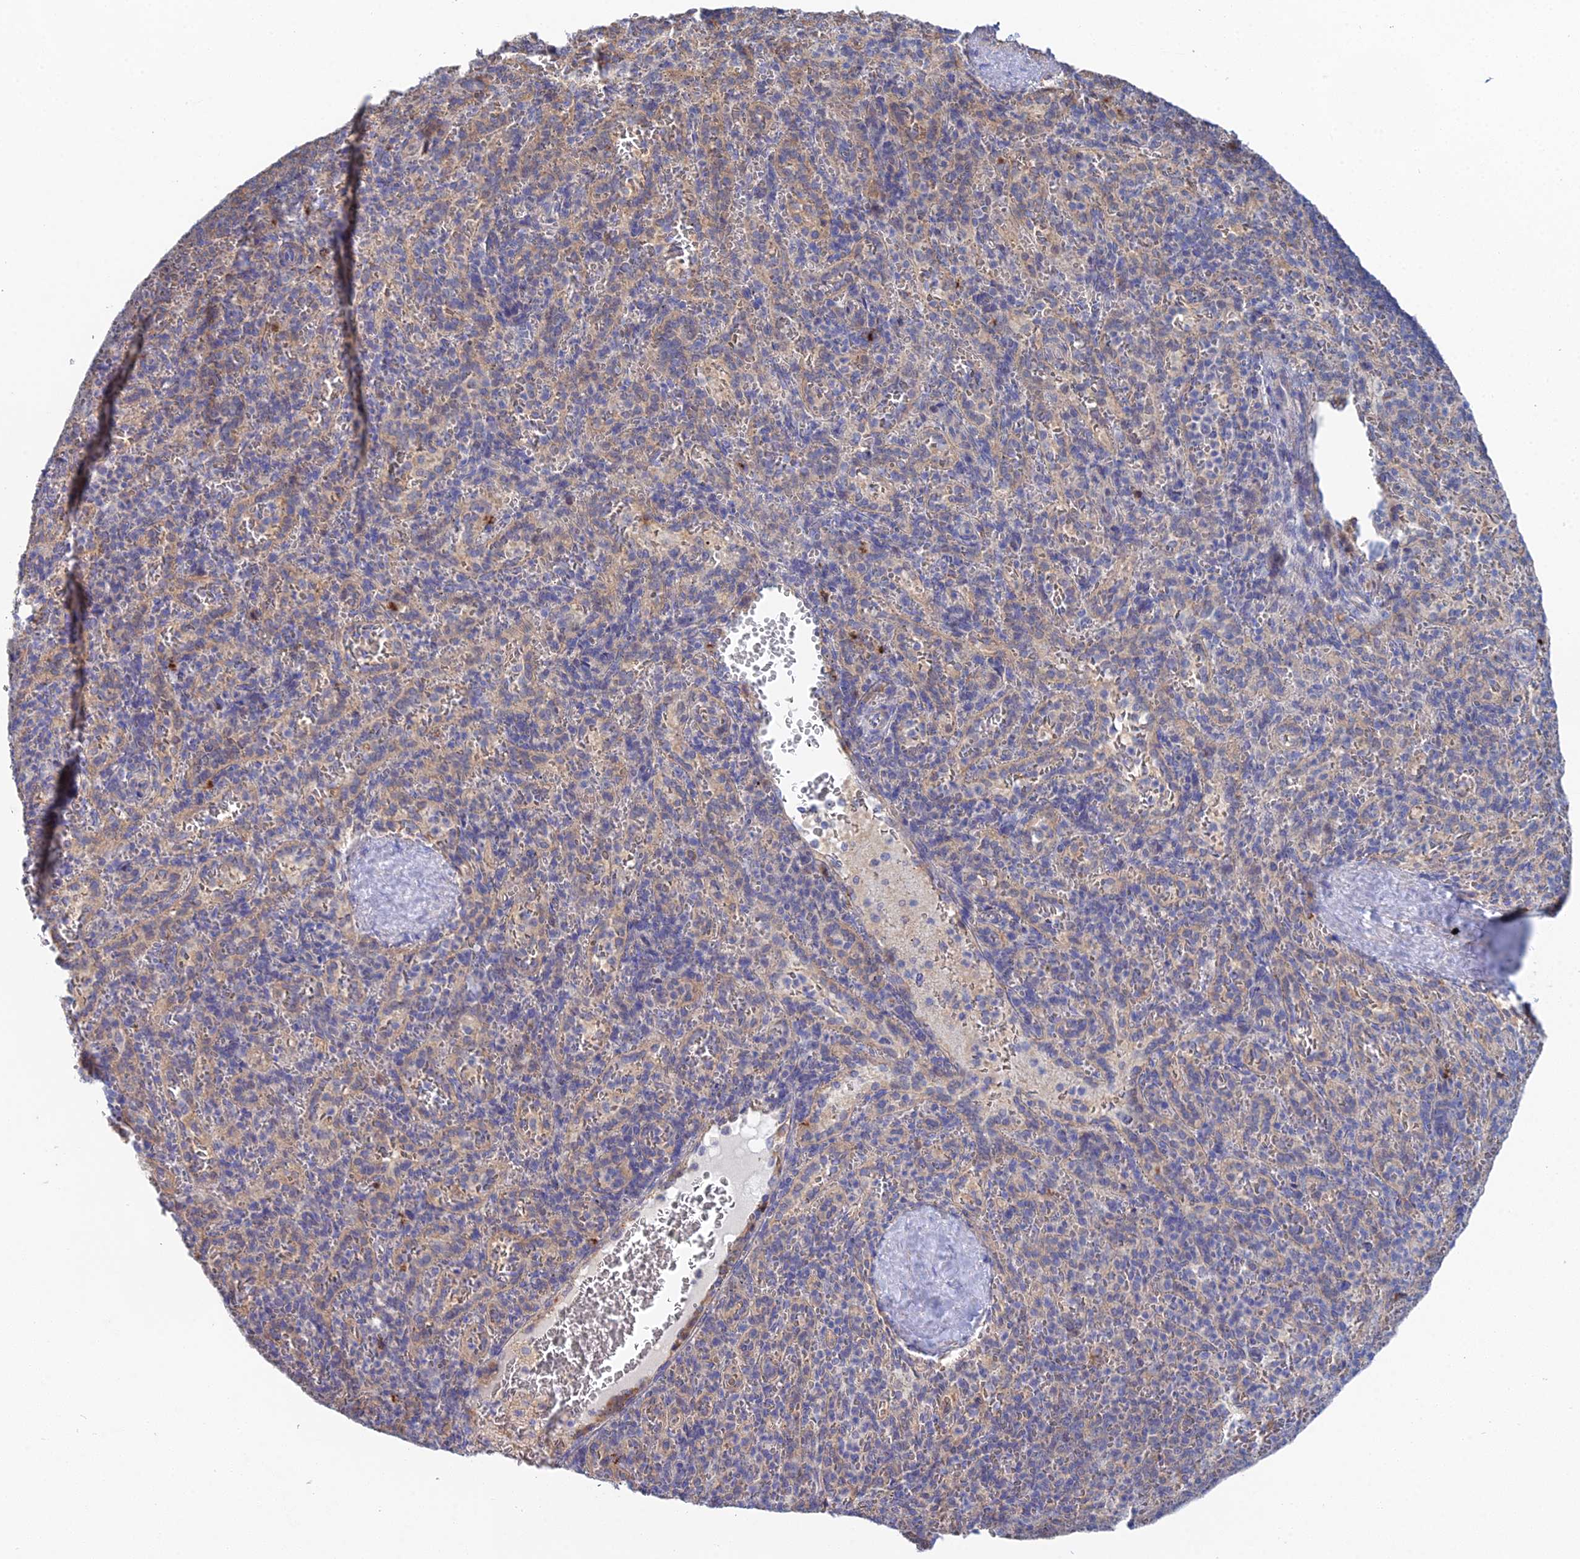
{"staining": {"intensity": "negative", "quantity": "none", "location": "none"}, "tissue": "spleen", "cell_type": "Cells in red pulp", "image_type": "normal", "snomed": [{"axis": "morphology", "description": "Normal tissue, NOS"}, {"axis": "topography", "description": "Spleen"}], "caption": "Immunohistochemical staining of benign spleen reveals no significant staining in cells in red pulp. (DAB immunohistochemistry with hematoxylin counter stain).", "gene": "DNAH14", "patient": {"sex": "female", "age": 21}}